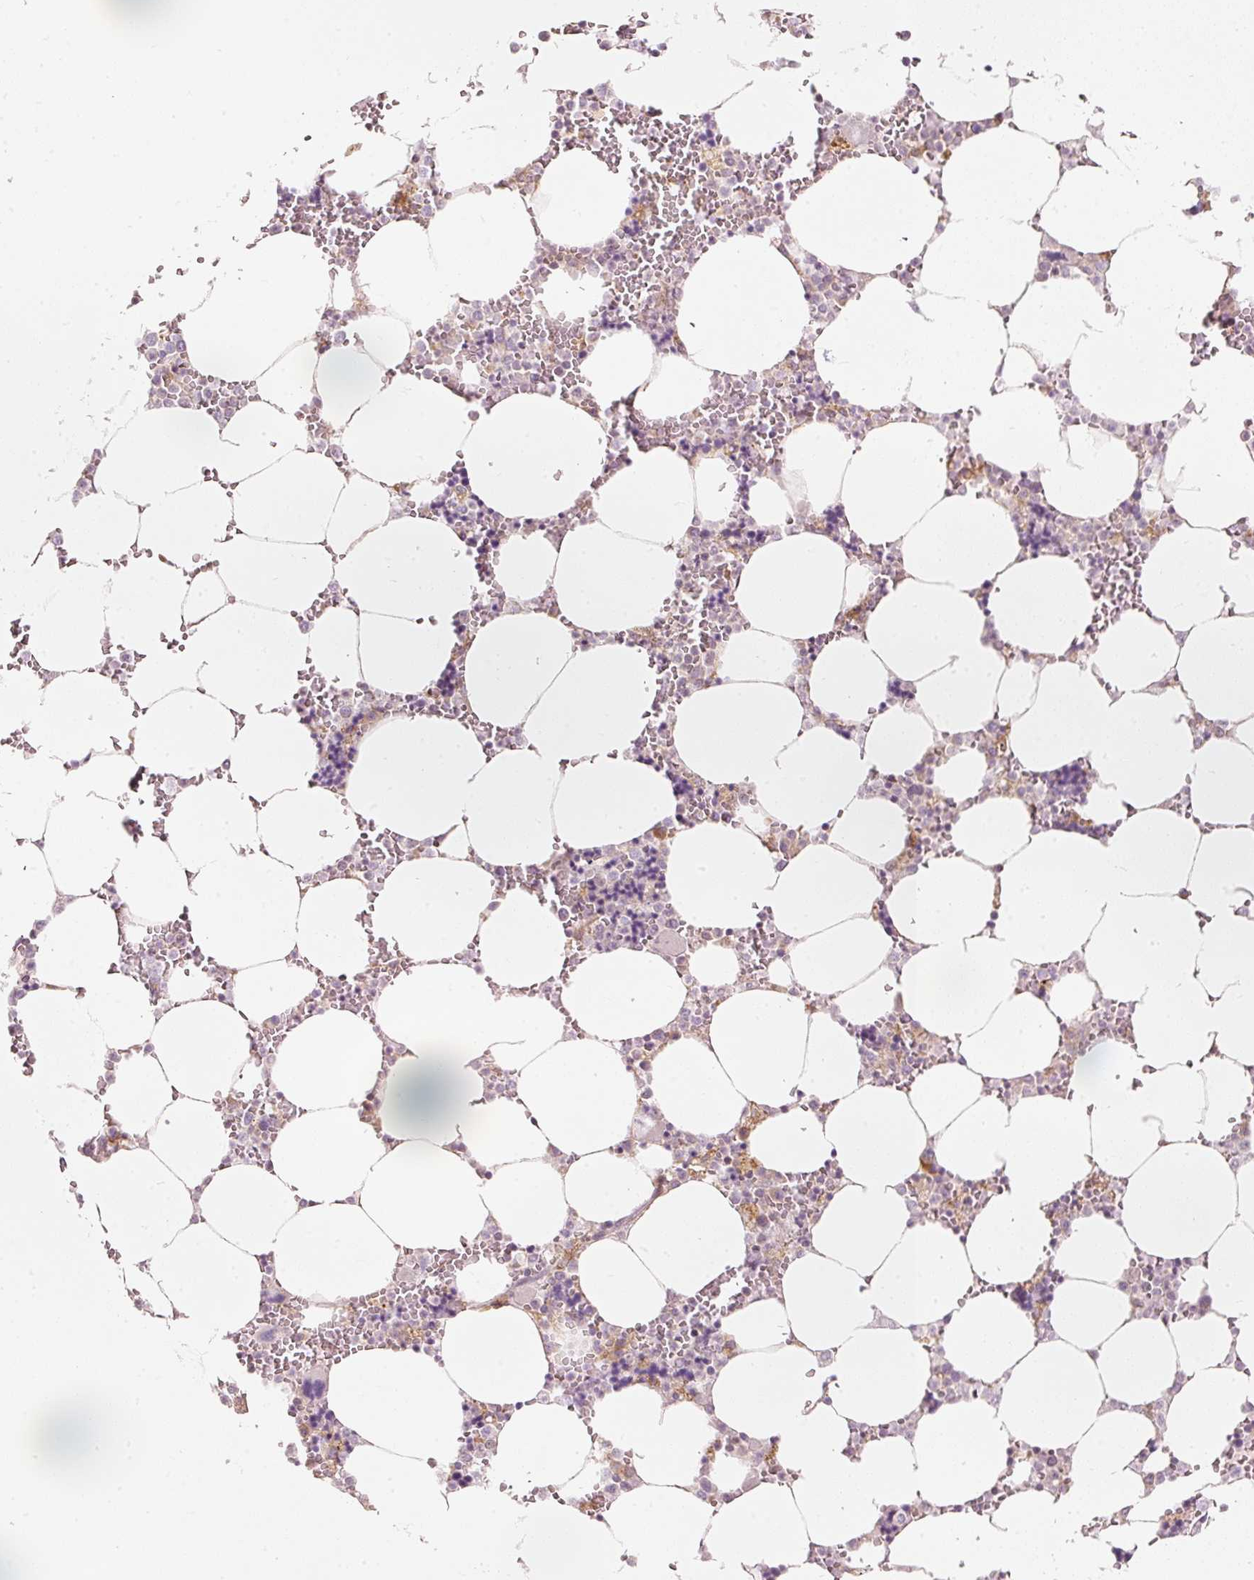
{"staining": {"intensity": "moderate", "quantity": "<25%", "location": "cytoplasmic/membranous"}, "tissue": "bone marrow", "cell_type": "Hematopoietic cells", "image_type": "normal", "snomed": [{"axis": "morphology", "description": "Normal tissue, NOS"}, {"axis": "topography", "description": "Bone marrow"}], "caption": "Benign bone marrow reveals moderate cytoplasmic/membranous positivity in about <25% of hematopoietic cells, visualized by immunohistochemistry.", "gene": "SNAPC5", "patient": {"sex": "male", "age": 64}}